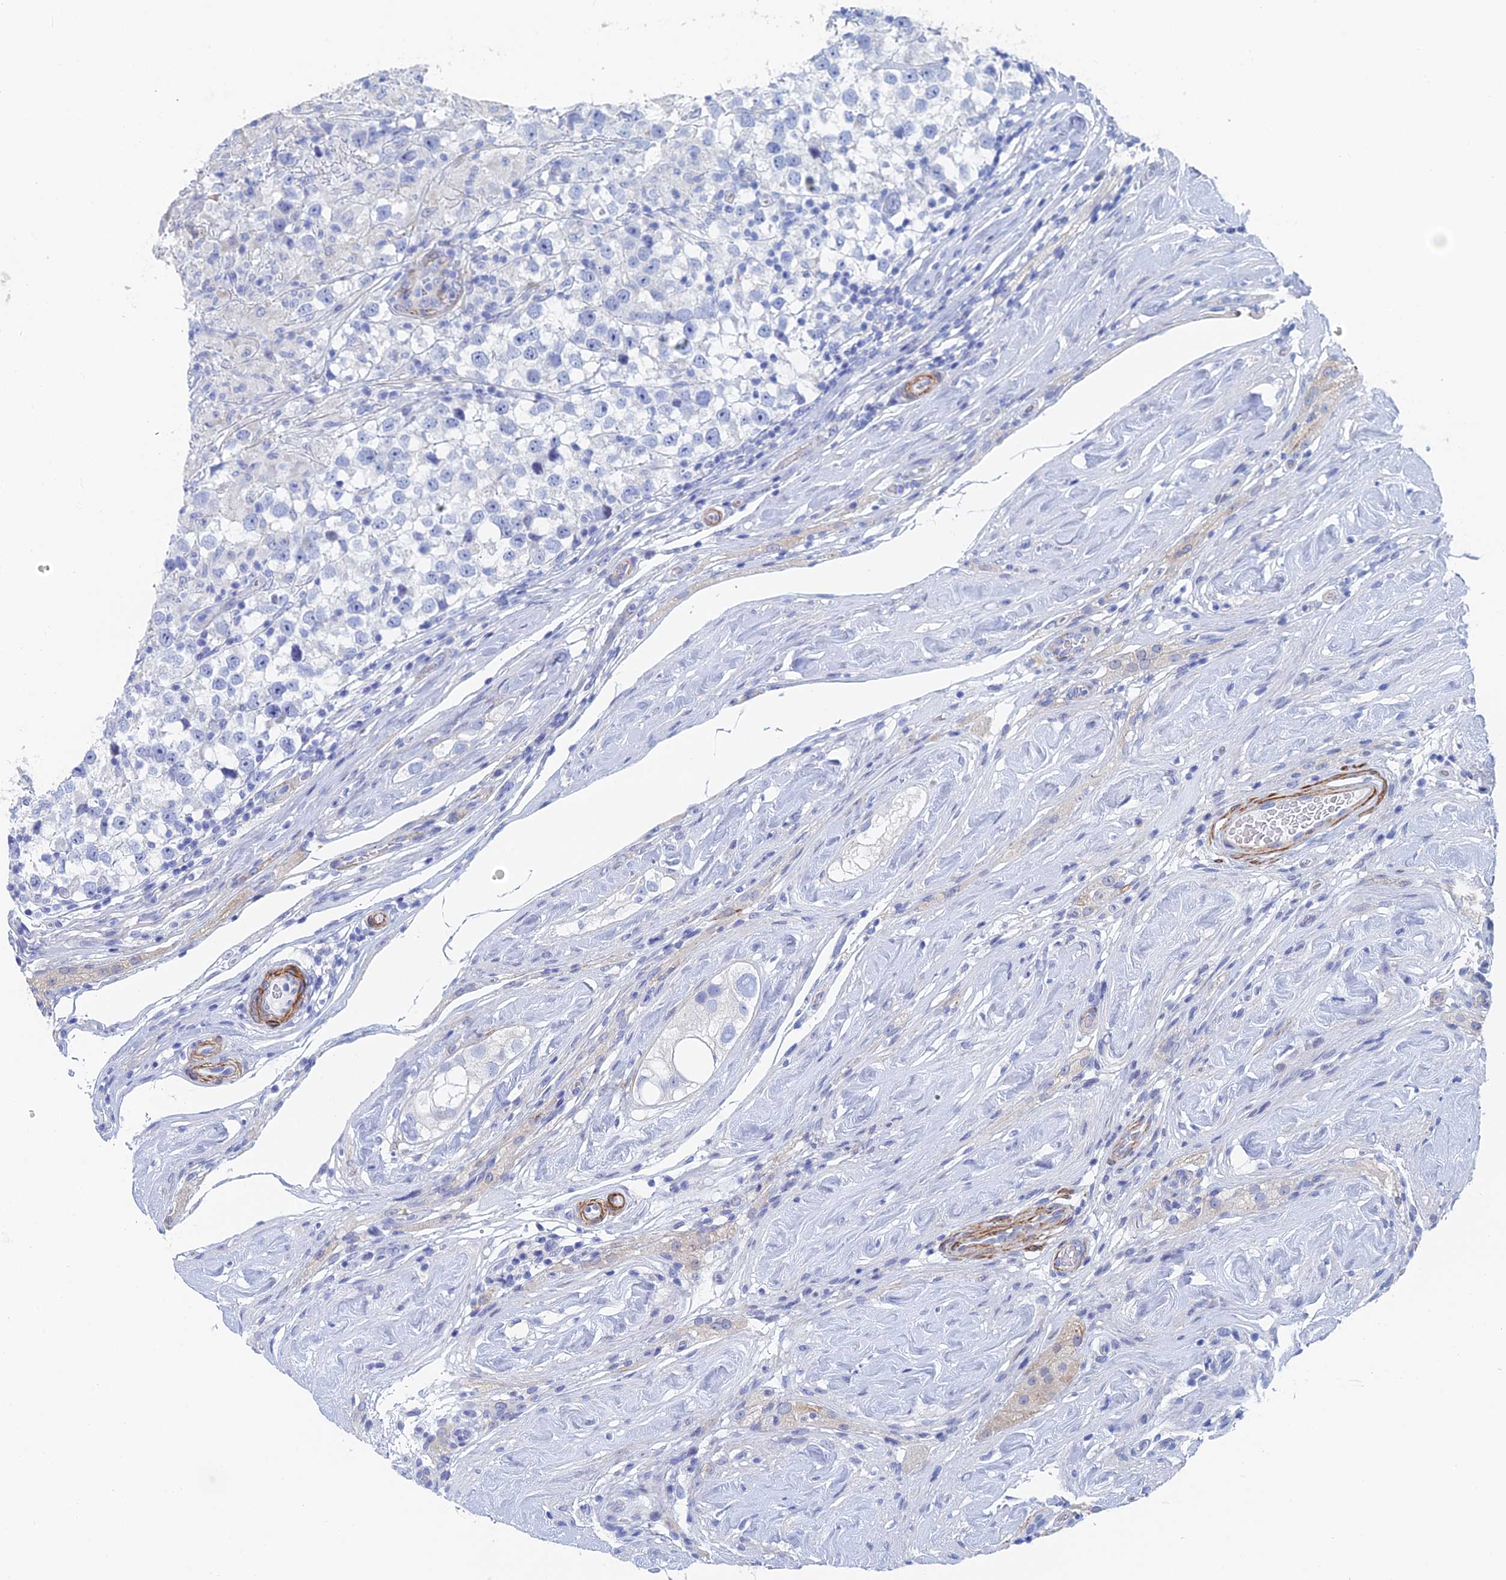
{"staining": {"intensity": "negative", "quantity": "none", "location": "none"}, "tissue": "testis cancer", "cell_type": "Tumor cells", "image_type": "cancer", "snomed": [{"axis": "morphology", "description": "Seminoma, NOS"}, {"axis": "topography", "description": "Testis"}], "caption": "This is an immunohistochemistry (IHC) micrograph of testis cancer (seminoma). There is no positivity in tumor cells.", "gene": "KCNK18", "patient": {"sex": "male", "age": 46}}